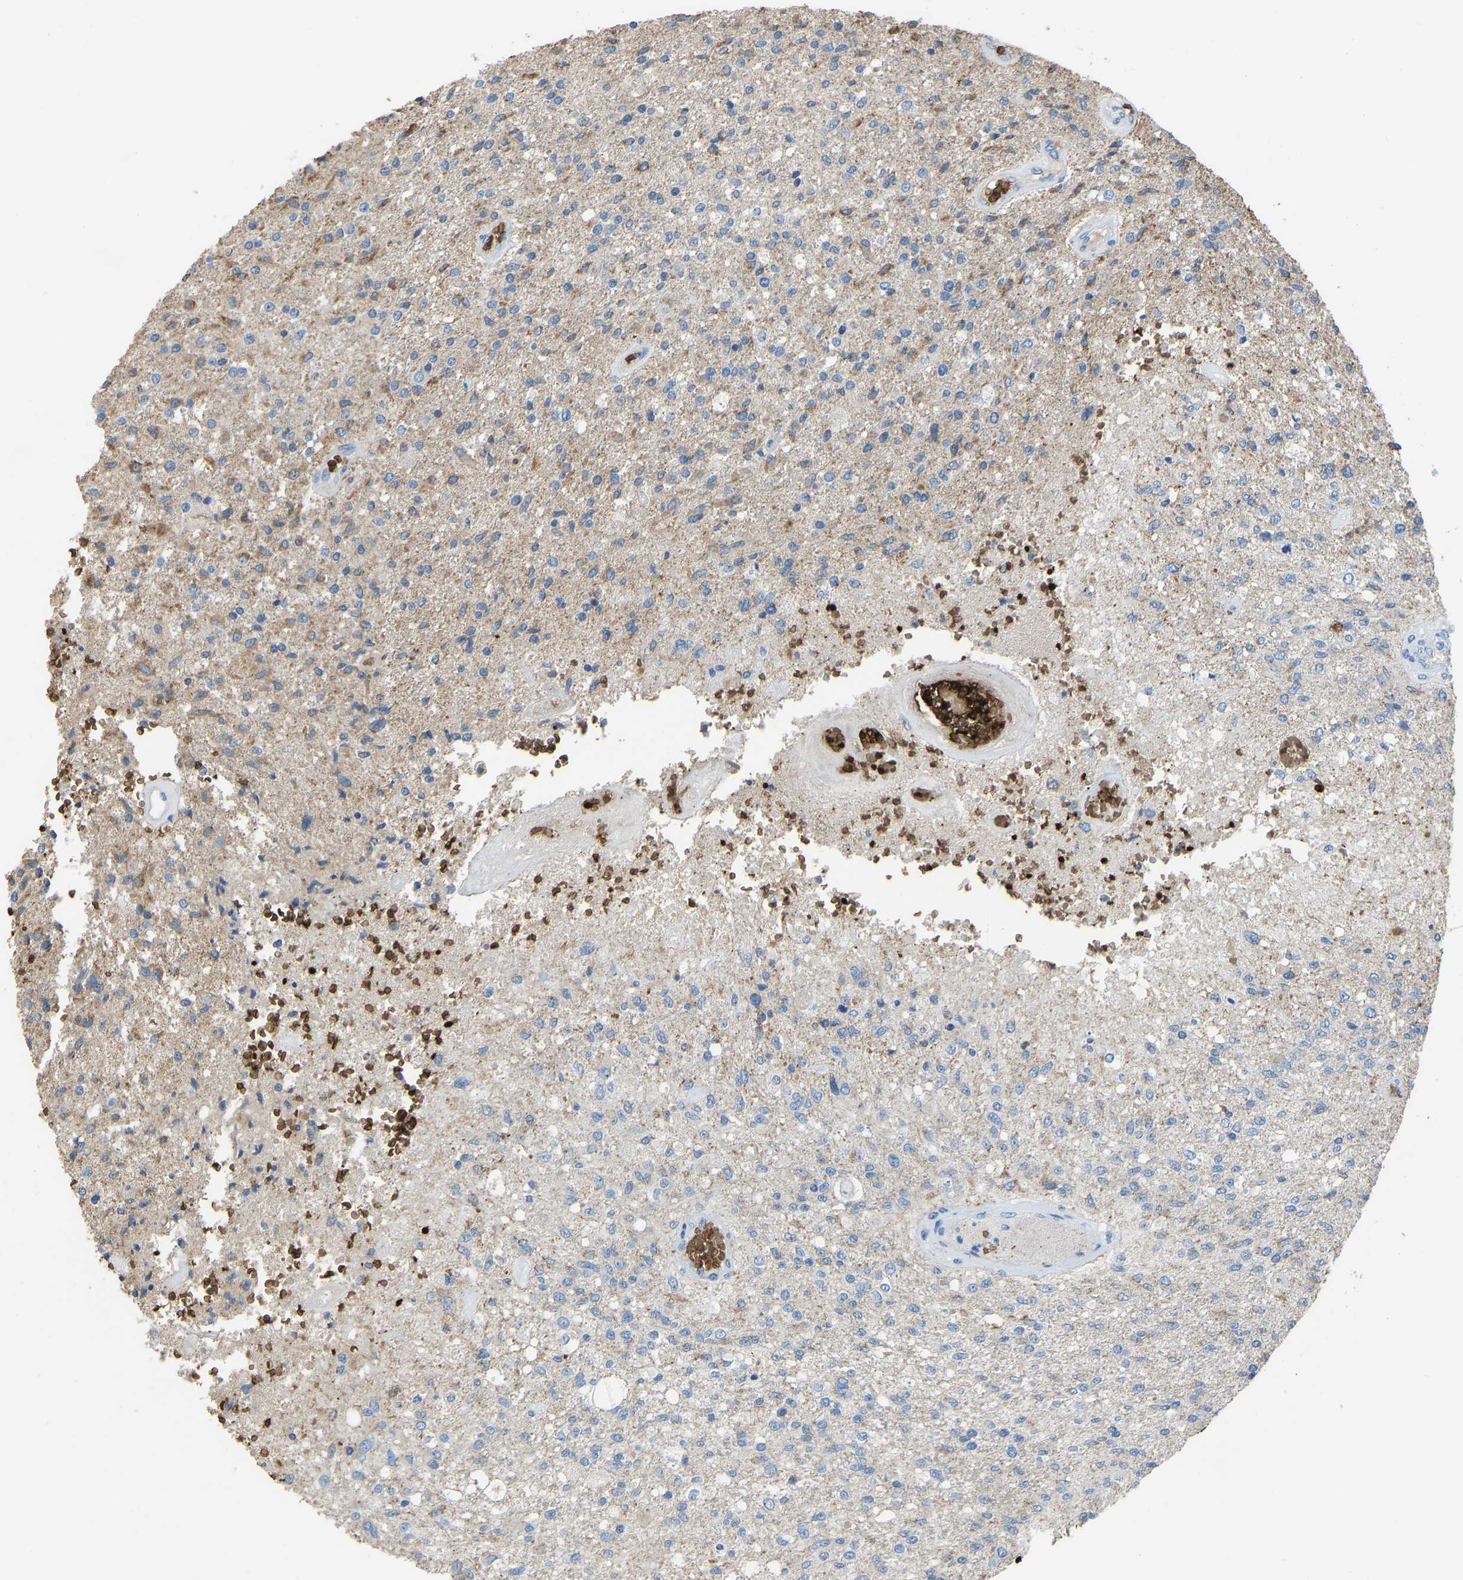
{"staining": {"intensity": "moderate", "quantity": "25%-75%", "location": "cytoplasmic/membranous"}, "tissue": "glioma", "cell_type": "Tumor cells", "image_type": "cancer", "snomed": [{"axis": "morphology", "description": "Normal tissue, NOS"}, {"axis": "morphology", "description": "Glioma, malignant, High grade"}, {"axis": "topography", "description": "Cerebral cortex"}], "caption": "A brown stain highlights moderate cytoplasmic/membranous expression of a protein in glioma tumor cells. The protein is stained brown, and the nuclei are stained in blue (DAB IHC with brightfield microscopy, high magnification).", "gene": "PIGS", "patient": {"sex": "male", "age": 77}}